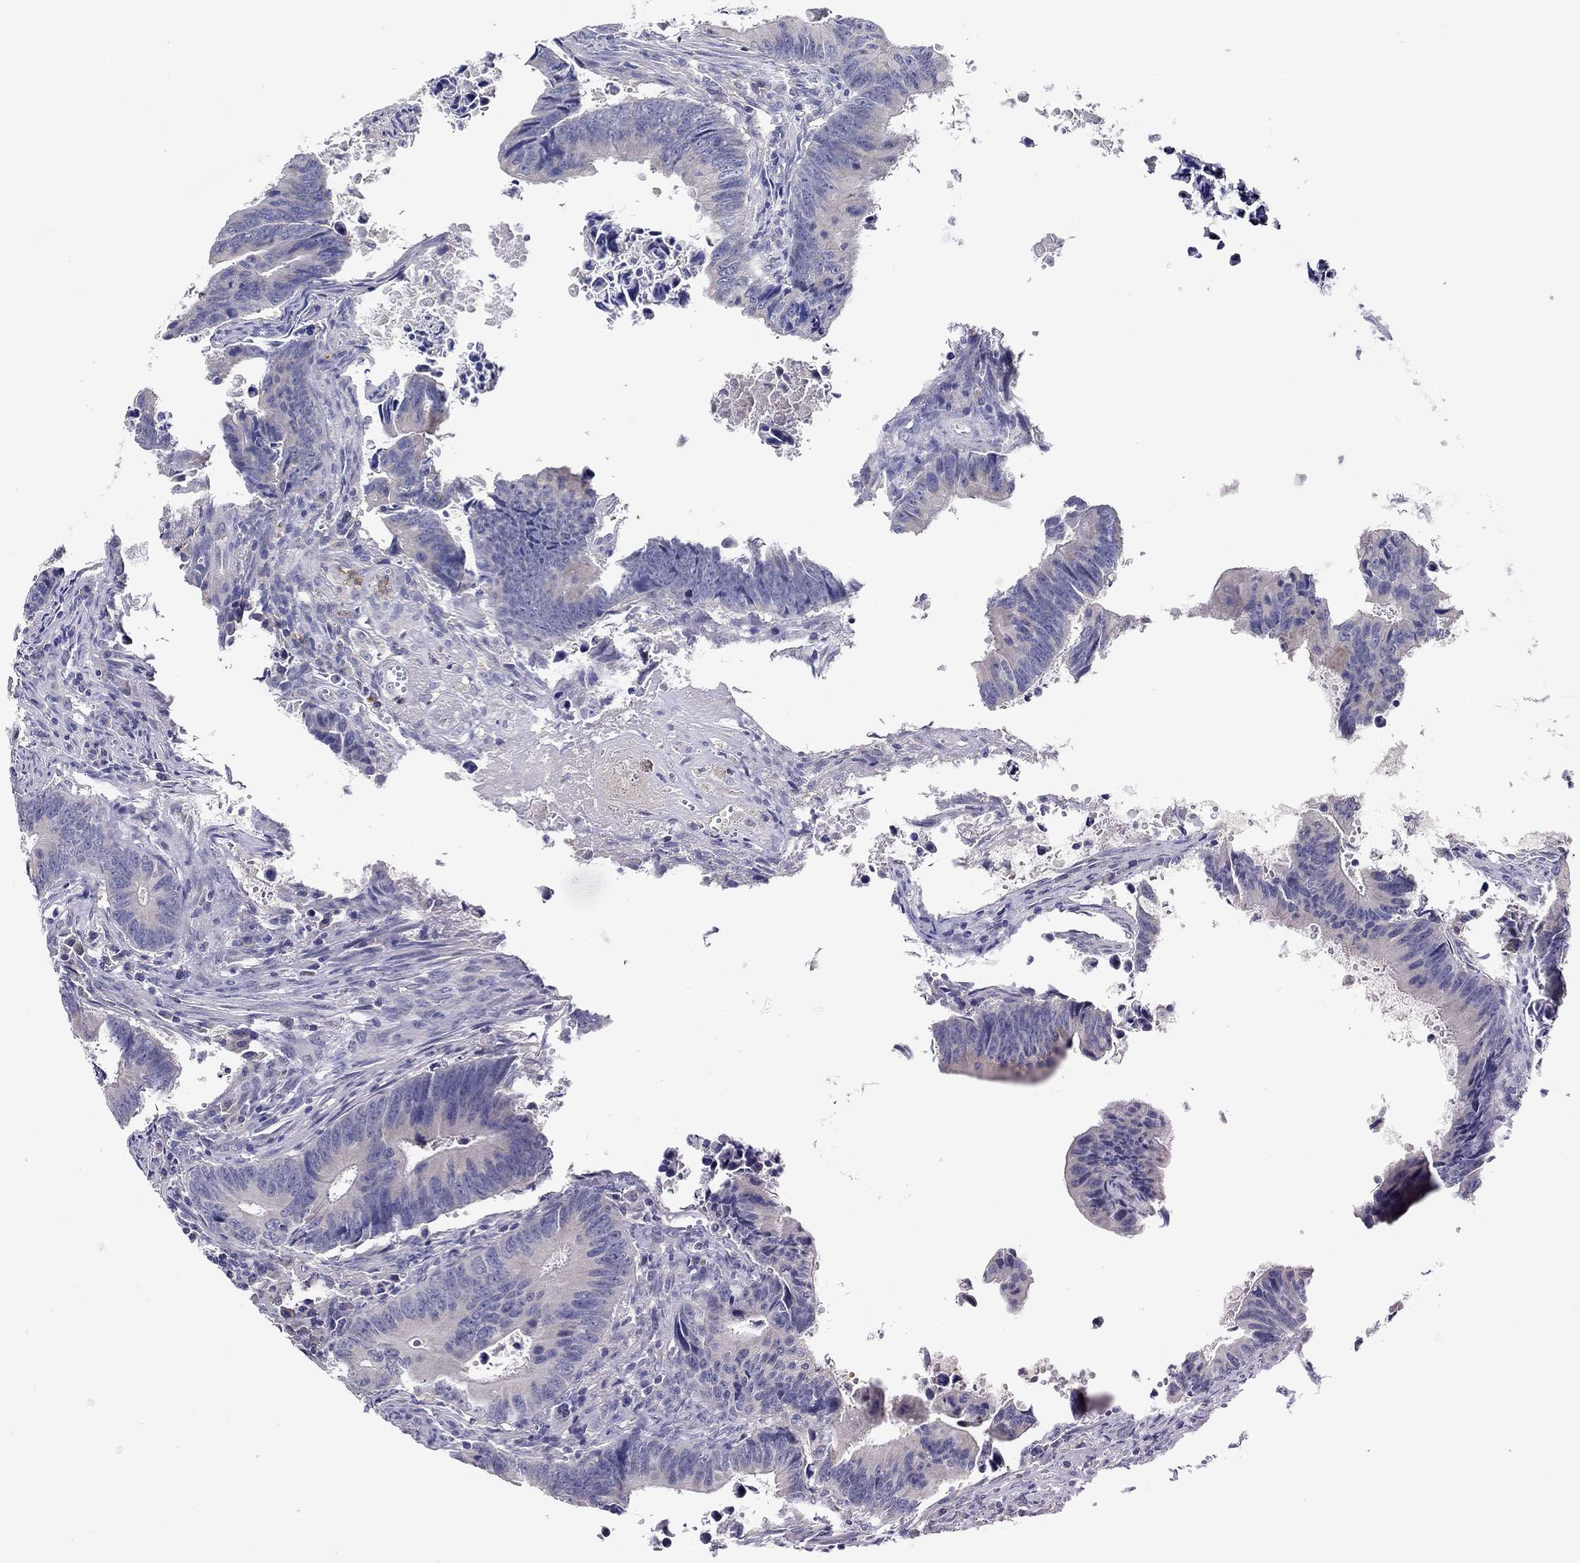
{"staining": {"intensity": "negative", "quantity": "none", "location": "none"}, "tissue": "colorectal cancer", "cell_type": "Tumor cells", "image_type": "cancer", "snomed": [{"axis": "morphology", "description": "Adenocarcinoma, NOS"}, {"axis": "topography", "description": "Colon"}], "caption": "Protein analysis of colorectal cancer shows no significant positivity in tumor cells.", "gene": "CHIT1", "patient": {"sex": "female", "age": 87}}